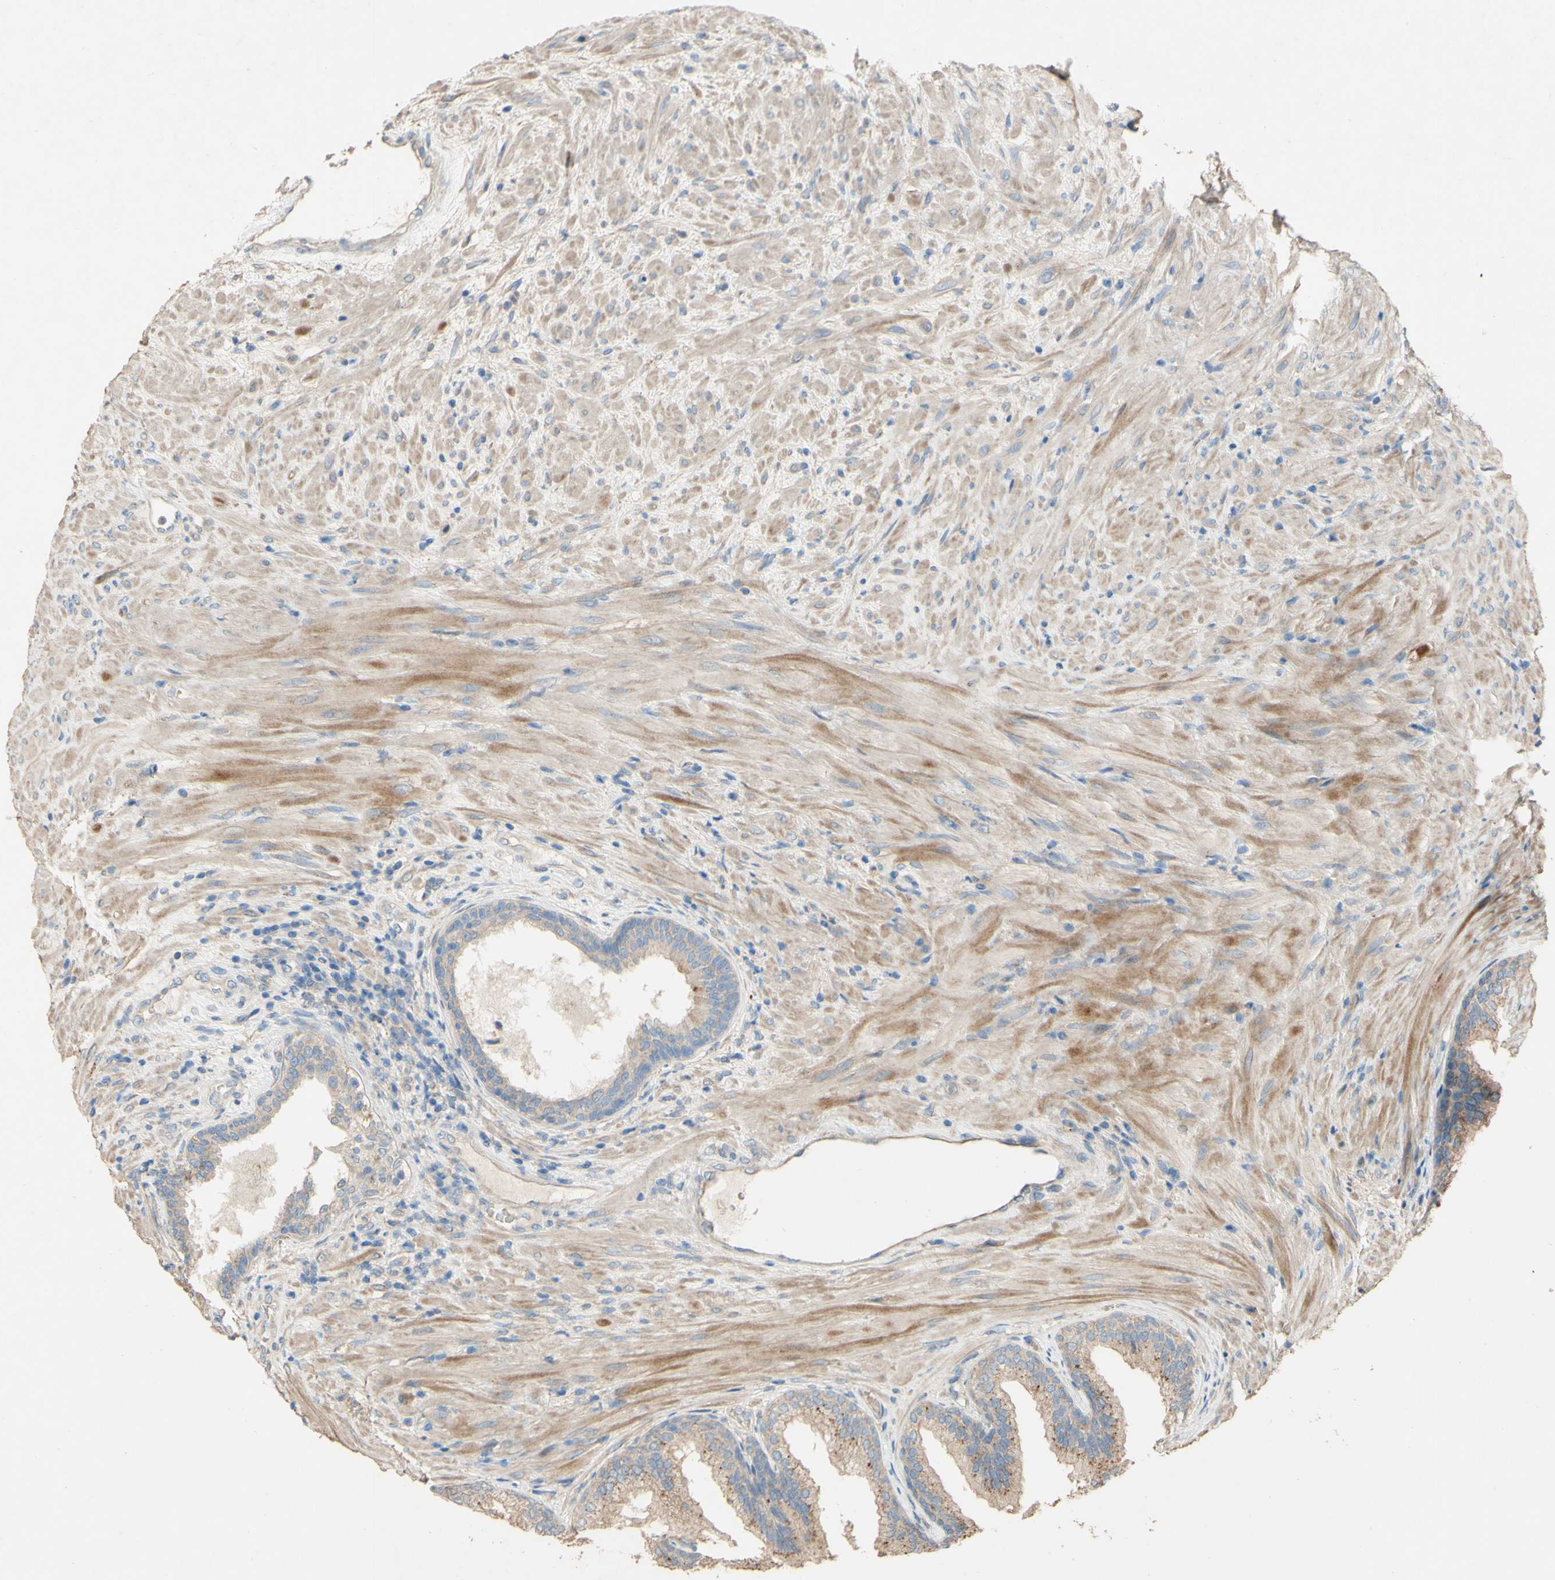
{"staining": {"intensity": "weak", "quantity": "25%-75%", "location": "cytoplasmic/membranous"}, "tissue": "prostate", "cell_type": "Glandular cells", "image_type": "normal", "snomed": [{"axis": "morphology", "description": "Normal tissue, NOS"}, {"axis": "topography", "description": "Prostate"}], "caption": "Immunohistochemistry (IHC) histopathology image of unremarkable prostate: prostate stained using IHC shows low levels of weak protein expression localized specifically in the cytoplasmic/membranous of glandular cells, appearing as a cytoplasmic/membranous brown color.", "gene": "DKK3", "patient": {"sex": "male", "age": 76}}